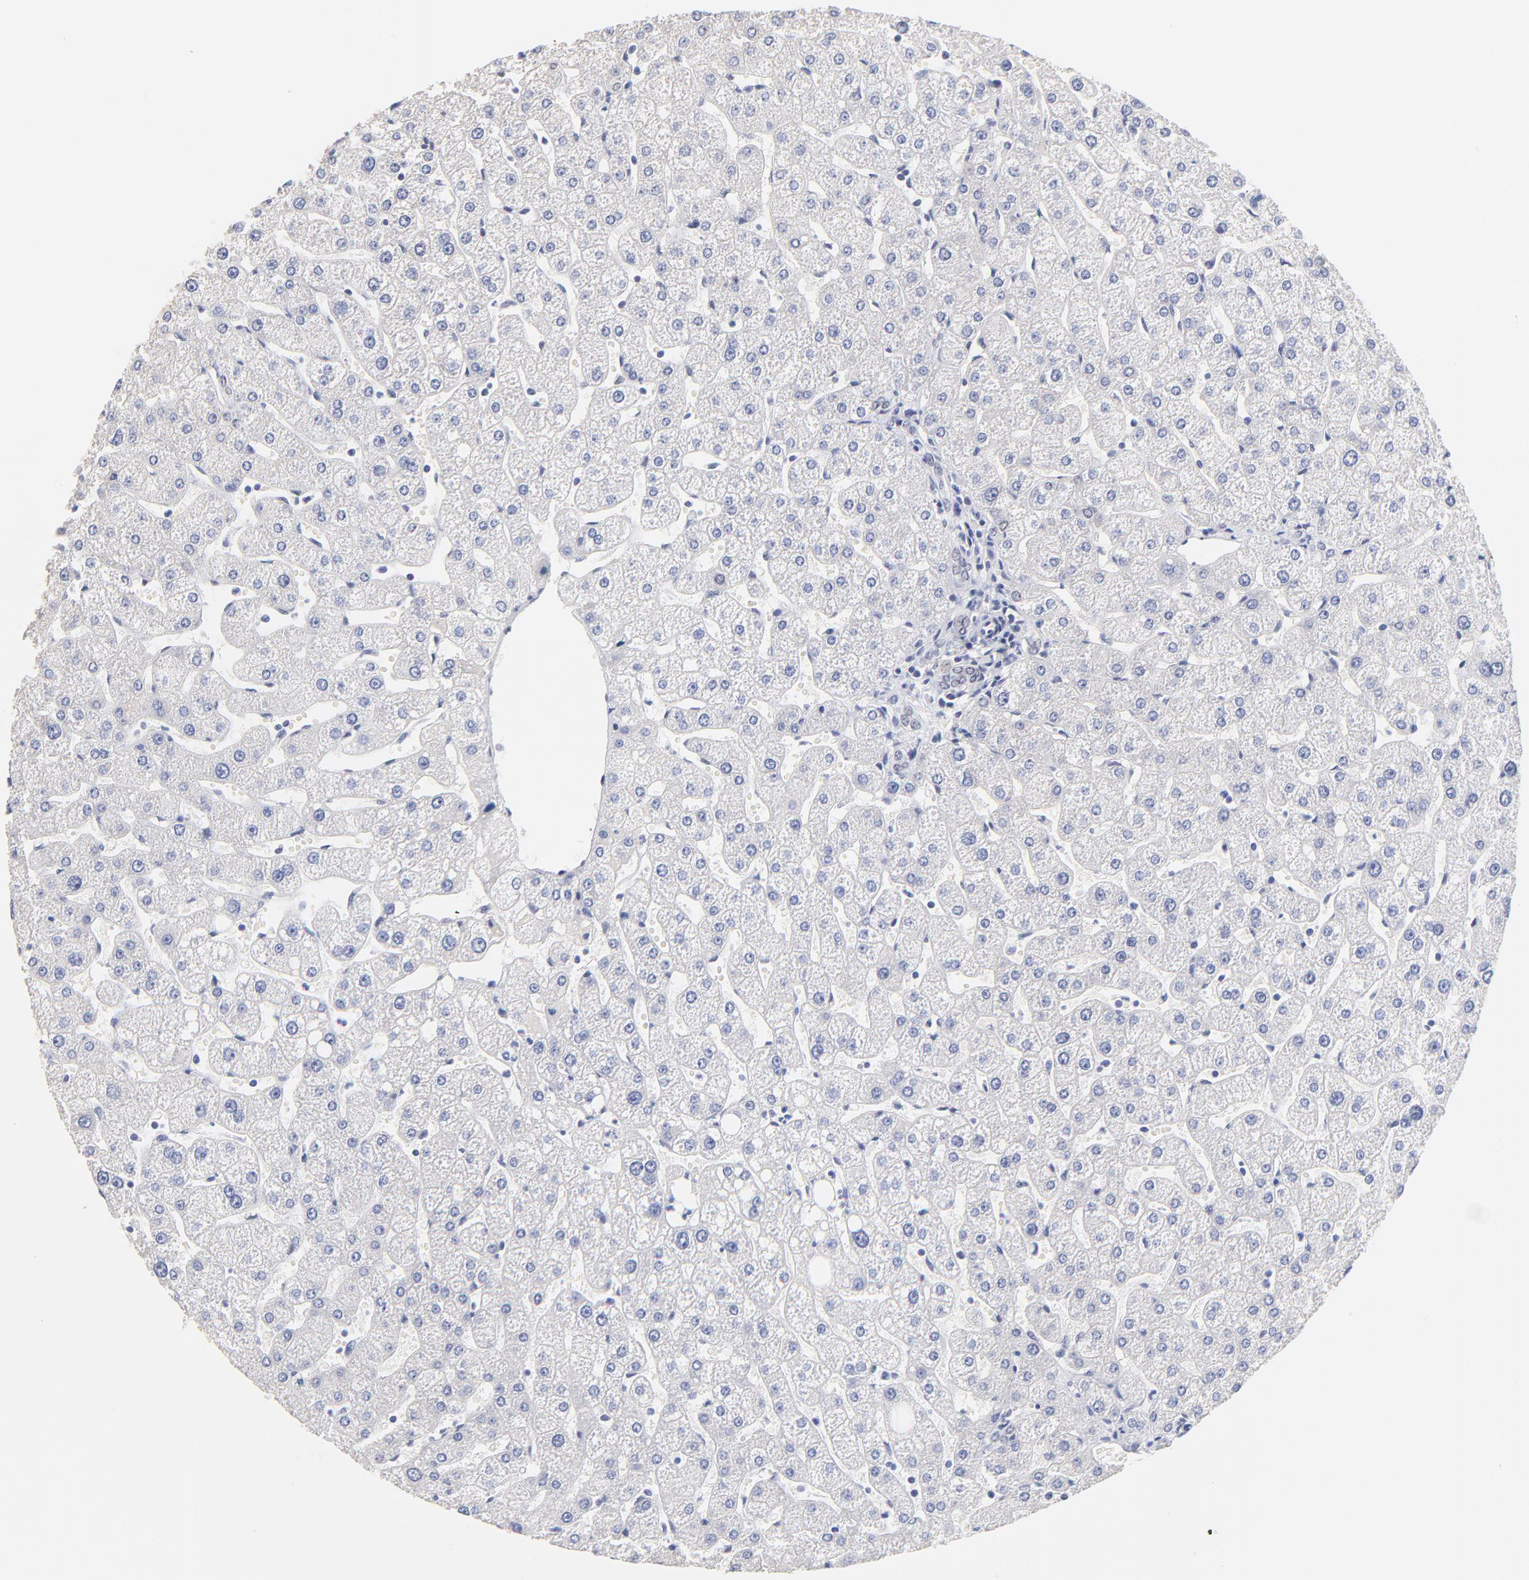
{"staining": {"intensity": "negative", "quantity": "none", "location": "none"}, "tissue": "liver", "cell_type": "Cholangiocytes", "image_type": "normal", "snomed": [{"axis": "morphology", "description": "Normal tissue, NOS"}, {"axis": "topography", "description": "Liver"}], "caption": "IHC photomicrograph of unremarkable human liver stained for a protein (brown), which reveals no staining in cholangiocytes.", "gene": "ZNF74", "patient": {"sex": "male", "age": 67}}